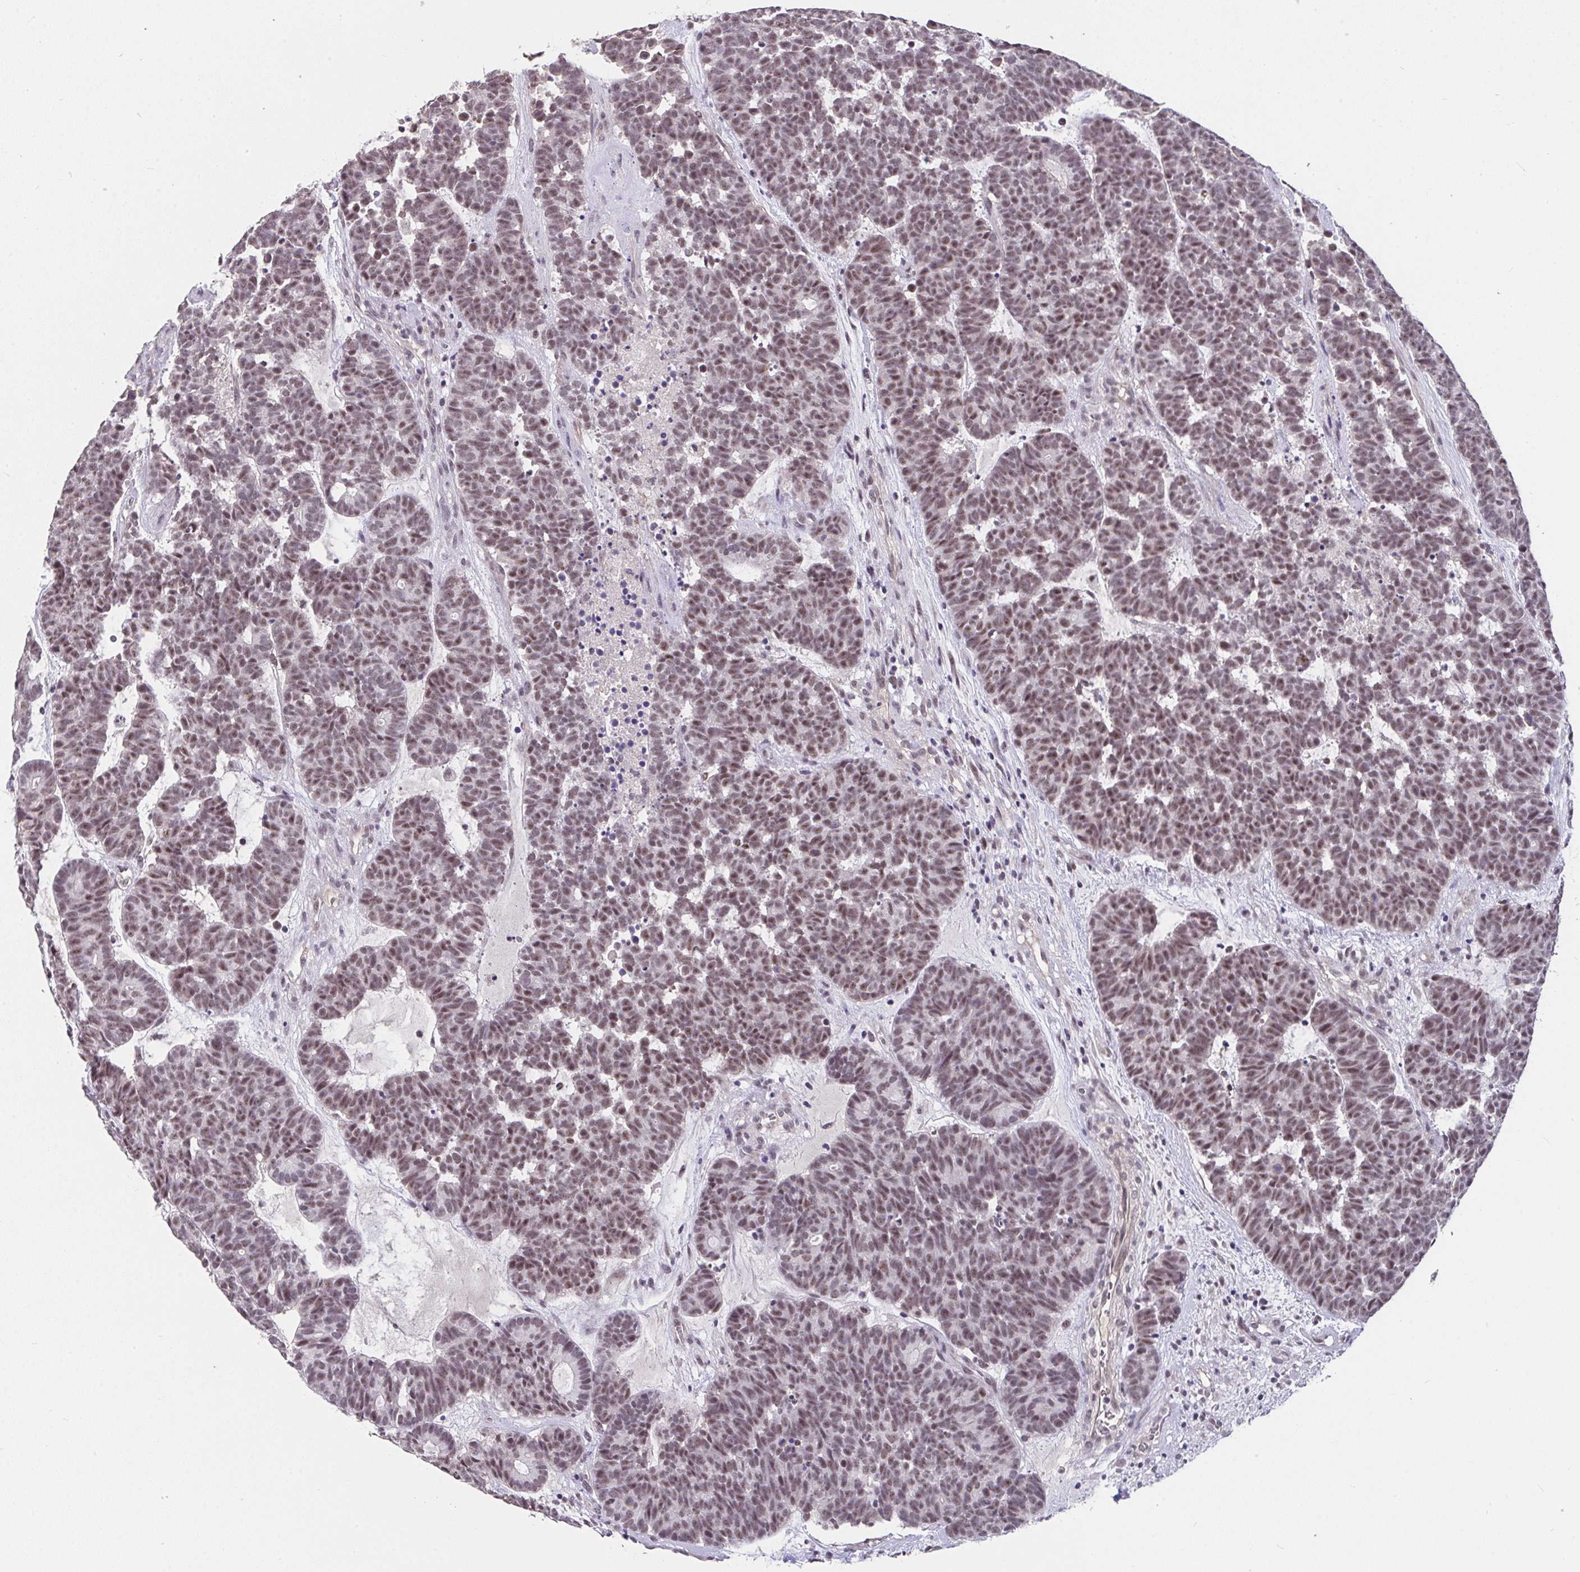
{"staining": {"intensity": "moderate", "quantity": ">75%", "location": "nuclear"}, "tissue": "head and neck cancer", "cell_type": "Tumor cells", "image_type": "cancer", "snomed": [{"axis": "morphology", "description": "Adenocarcinoma, NOS"}, {"axis": "topography", "description": "Head-Neck"}], "caption": "Head and neck adenocarcinoma was stained to show a protein in brown. There is medium levels of moderate nuclear expression in approximately >75% of tumor cells. (Stains: DAB in brown, nuclei in blue, Microscopy: brightfield microscopy at high magnification).", "gene": "RBBP6", "patient": {"sex": "female", "age": 81}}